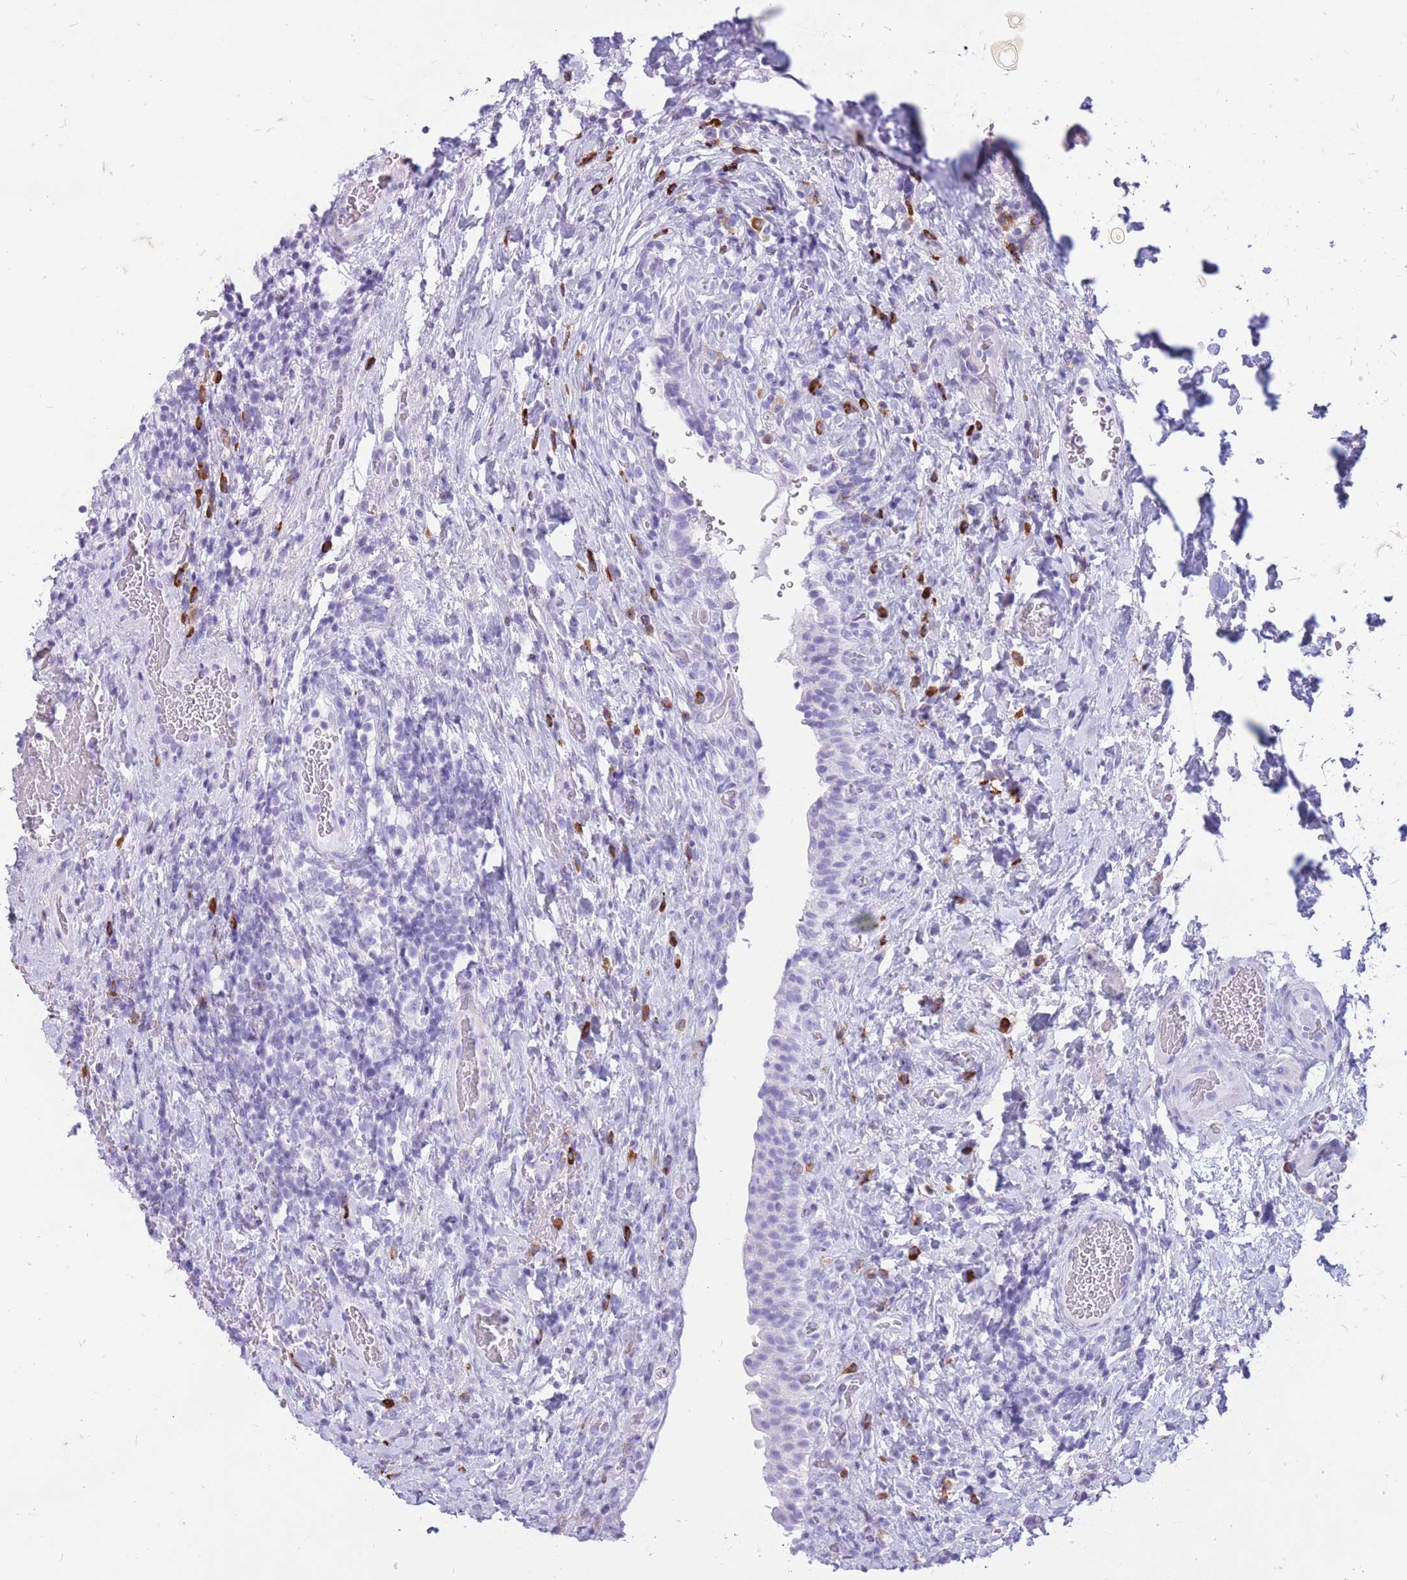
{"staining": {"intensity": "negative", "quantity": "none", "location": "none"}, "tissue": "urinary bladder", "cell_type": "Urothelial cells", "image_type": "normal", "snomed": [{"axis": "morphology", "description": "Normal tissue, NOS"}, {"axis": "morphology", "description": "Inflammation, NOS"}, {"axis": "topography", "description": "Urinary bladder"}], "caption": "The image displays no significant expression in urothelial cells of urinary bladder. (Brightfield microscopy of DAB IHC at high magnification).", "gene": "ZFP37", "patient": {"sex": "male", "age": 64}}